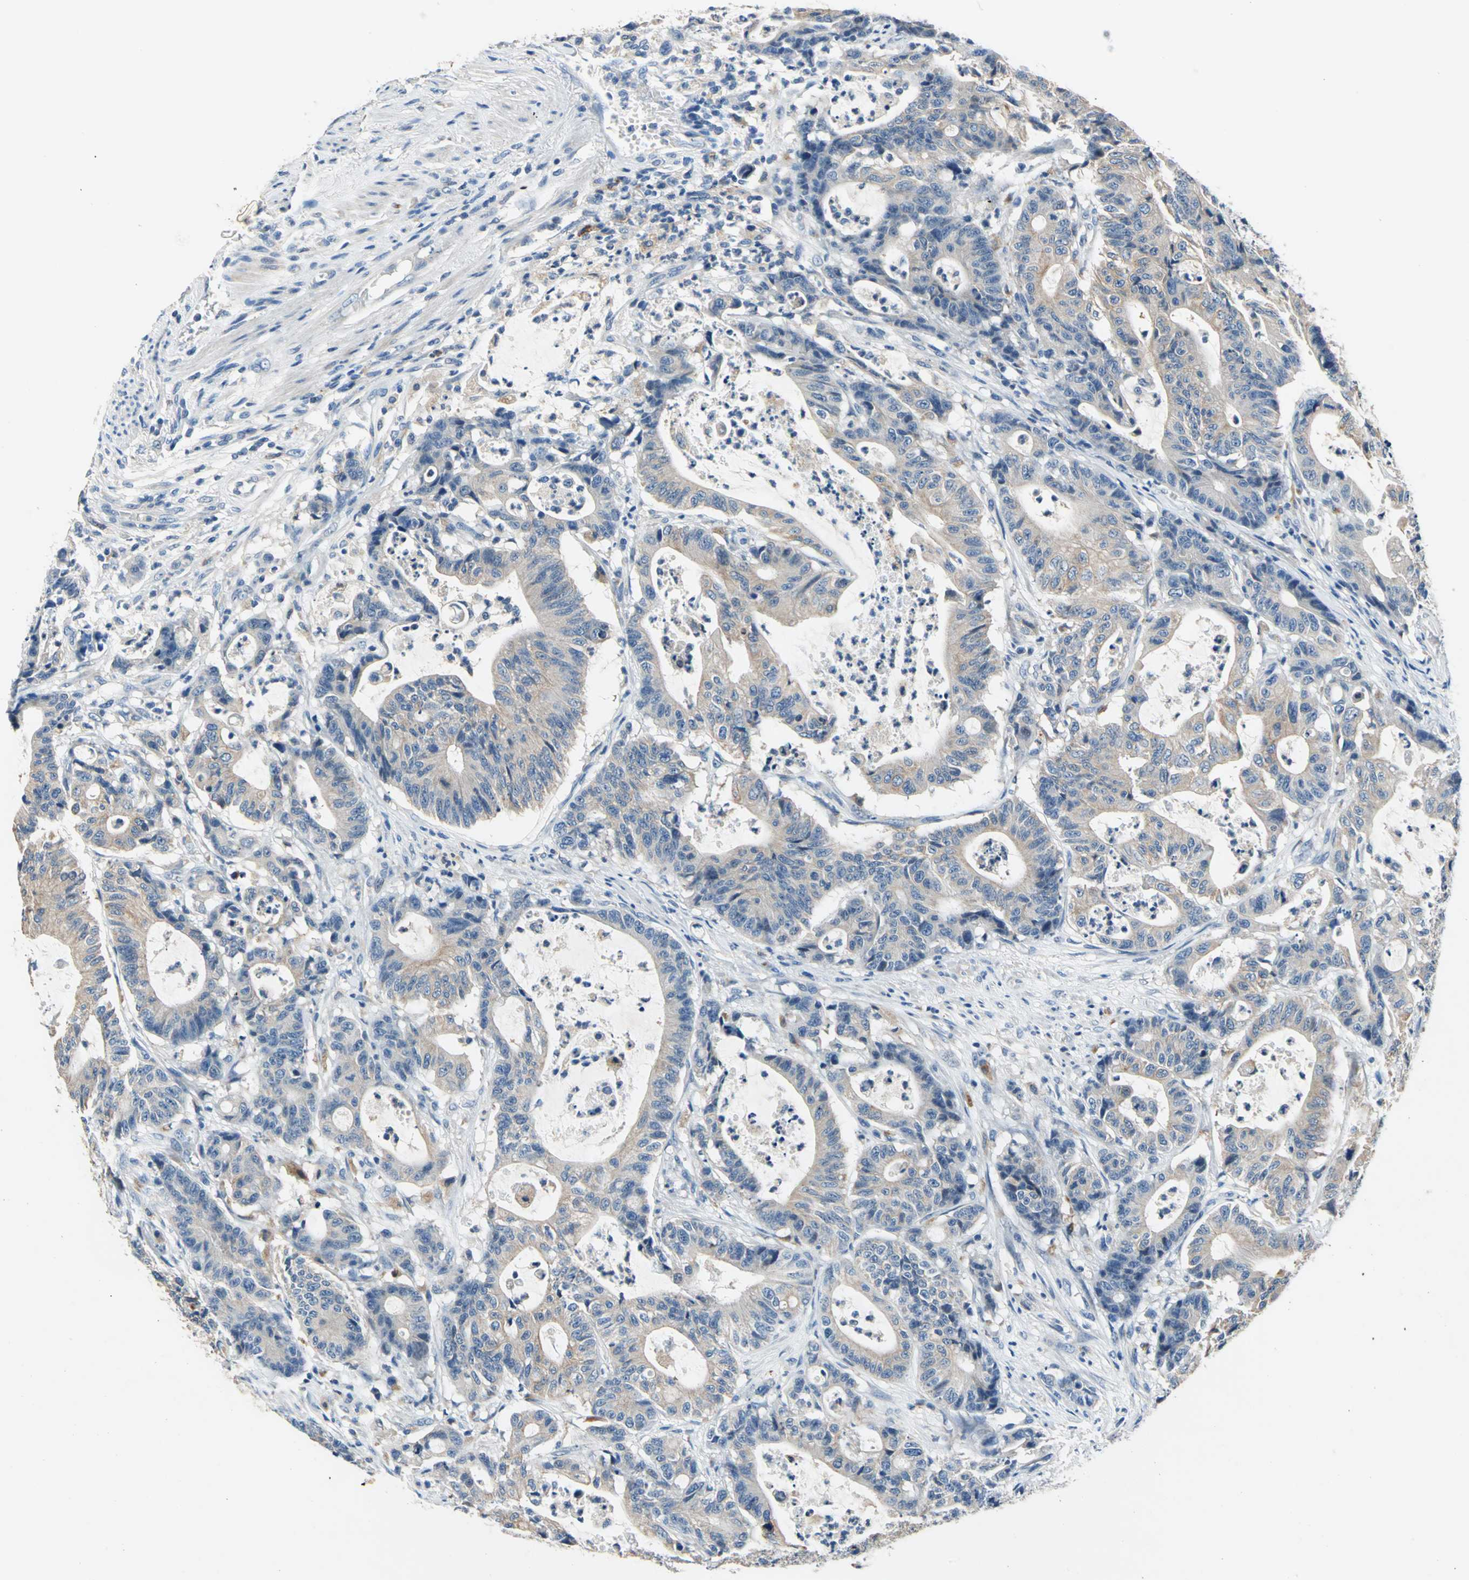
{"staining": {"intensity": "weak", "quantity": ">75%", "location": "cytoplasmic/membranous"}, "tissue": "colorectal cancer", "cell_type": "Tumor cells", "image_type": "cancer", "snomed": [{"axis": "morphology", "description": "Adenocarcinoma, NOS"}, {"axis": "topography", "description": "Colon"}], "caption": "Adenocarcinoma (colorectal) stained with a protein marker shows weak staining in tumor cells.", "gene": "RASD2", "patient": {"sex": "female", "age": 84}}